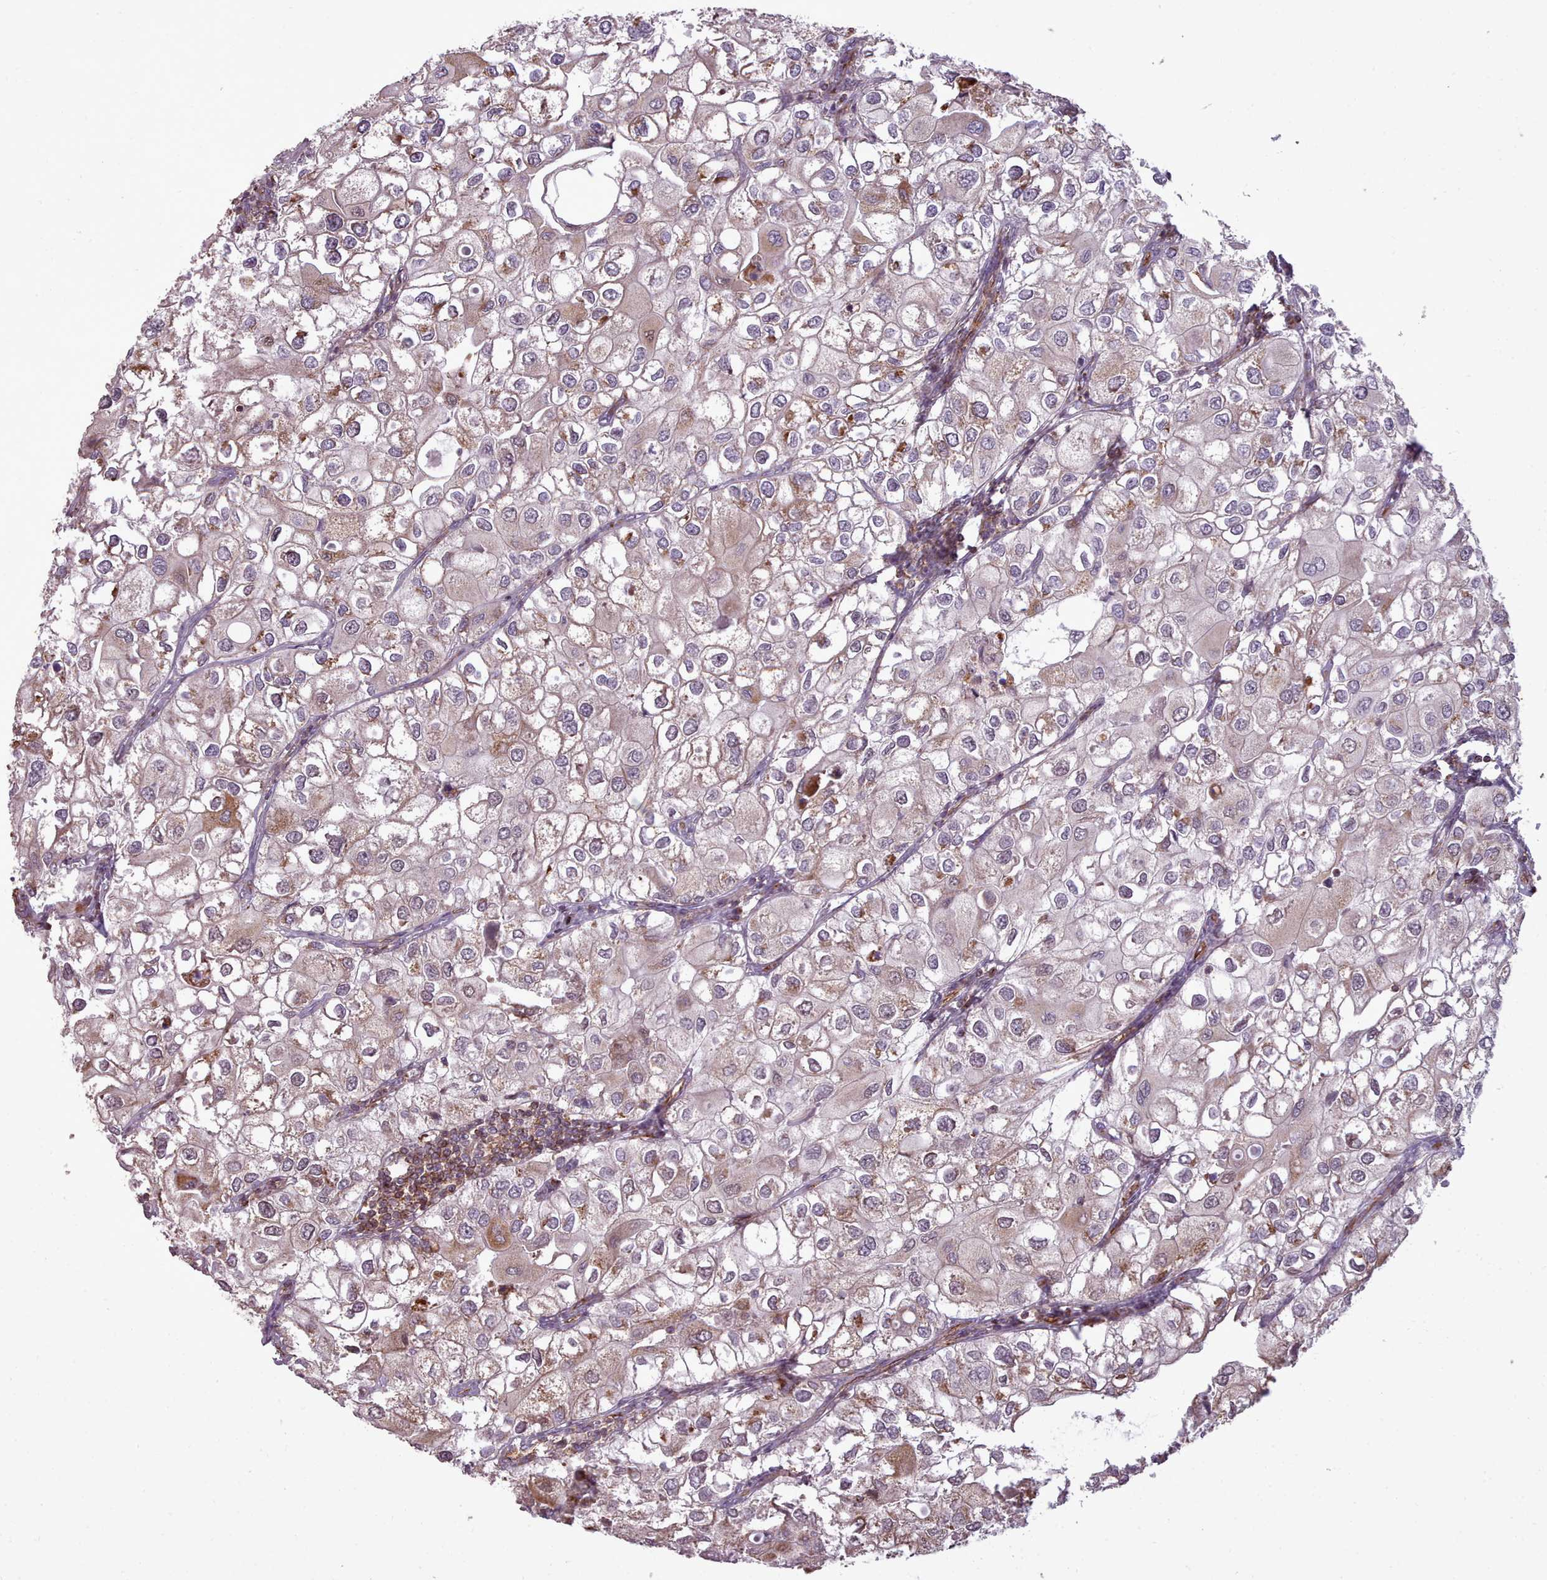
{"staining": {"intensity": "moderate", "quantity": "<25%", "location": "cytoplasmic/membranous"}, "tissue": "urothelial cancer", "cell_type": "Tumor cells", "image_type": "cancer", "snomed": [{"axis": "morphology", "description": "Urothelial carcinoma, High grade"}, {"axis": "topography", "description": "Urinary bladder"}], "caption": "Protein expression analysis of human urothelial cancer reveals moderate cytoplasmic/membranous staining in approximately <25% of tumor cells. (brown staining indicates protein expression, while blue staining denotes nuclei).", "gene": "ZMYM4", "patient": {"sex": "male", "age": 64}}